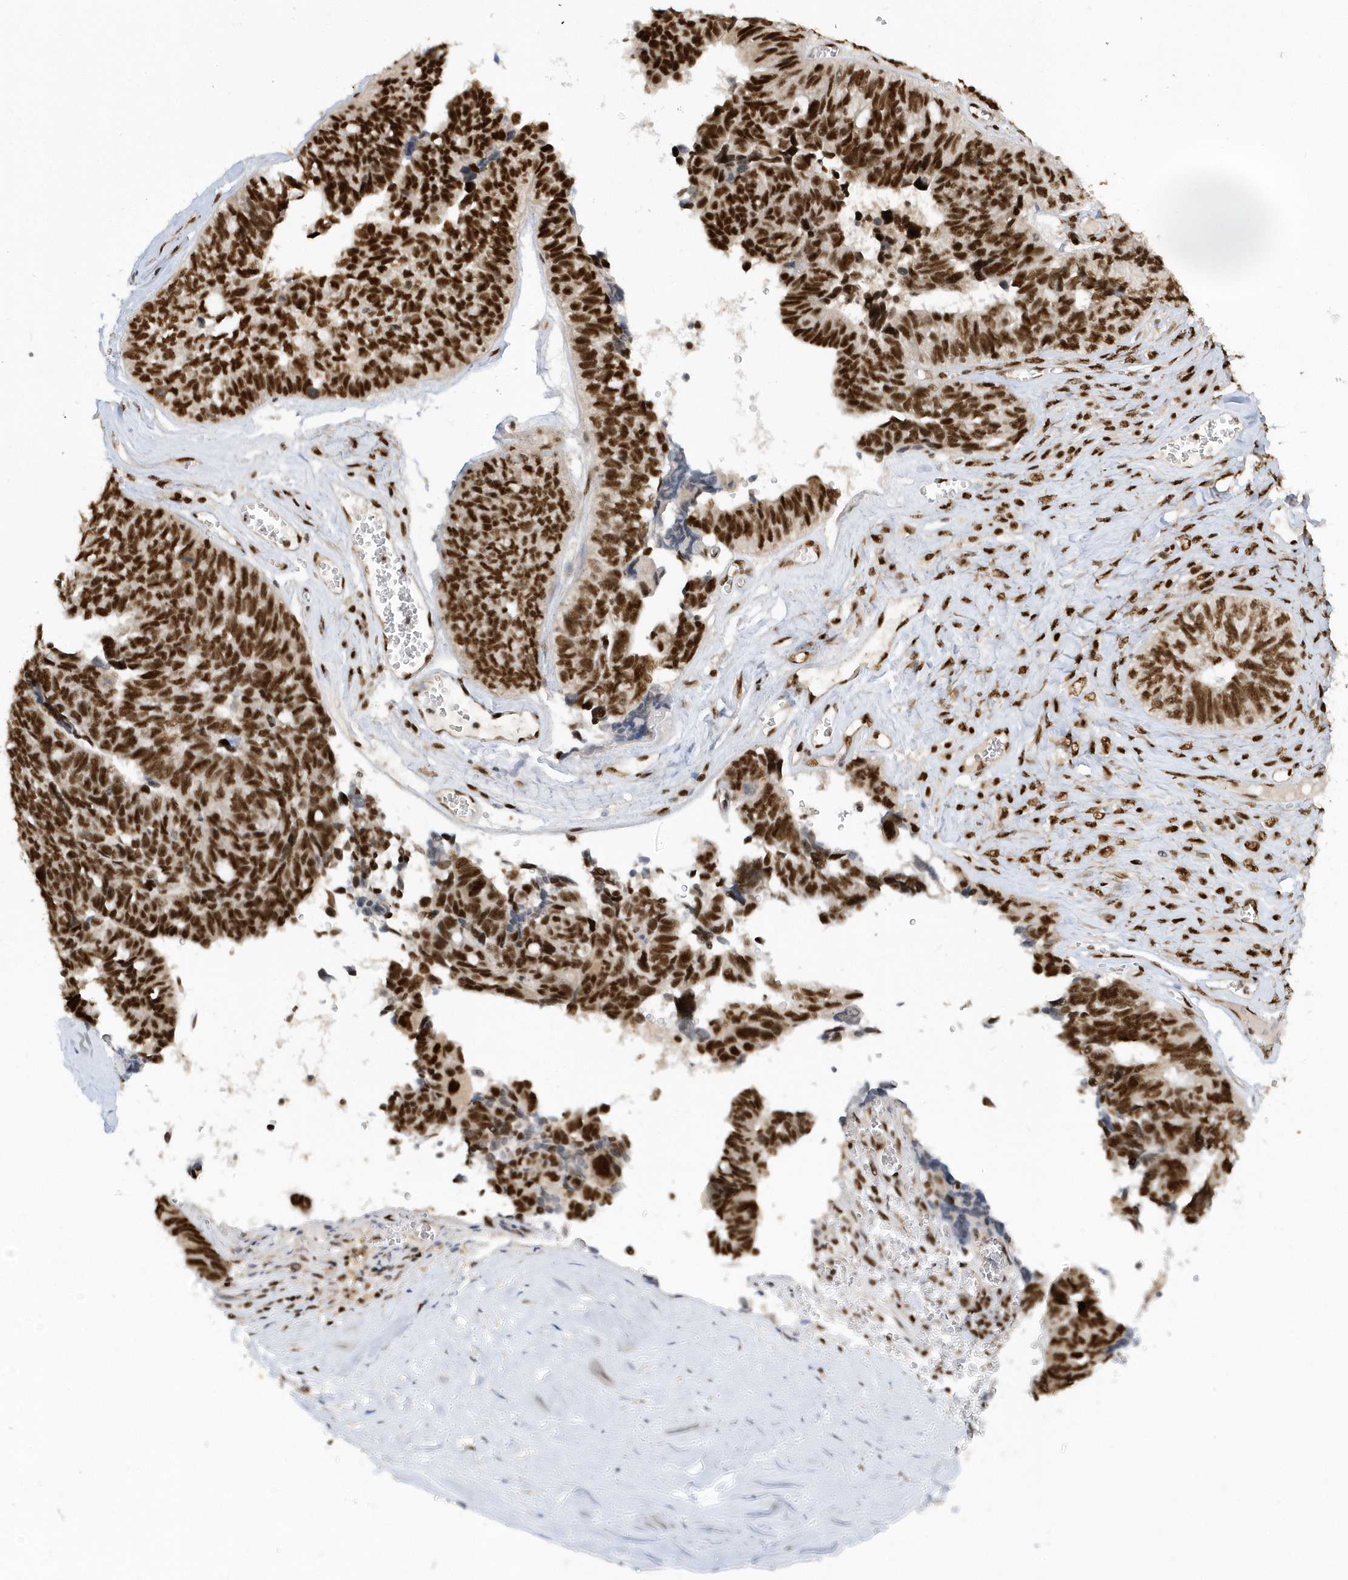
{"staining": {"intensity": "strong", "quantity": ">75%", "location": "nuclear"}, "tissue": "ovarian cancer", "cell_type": "Tumor cells", "image_type": "cancer", "snomed": [{"axis": "morphology", "description": "Cystadenocarcinoma, serous, NOS"}, {"axis": "topography", "description": "Ovary"}], "caption": "Approximately >75% of tumor cells in ovarian cancer exhibit strong nuclear protein expression as visualized by brown immunohistochemical staining.", "gene": "SEPHS1", "patient": {"sex": "female", "age": 79}}